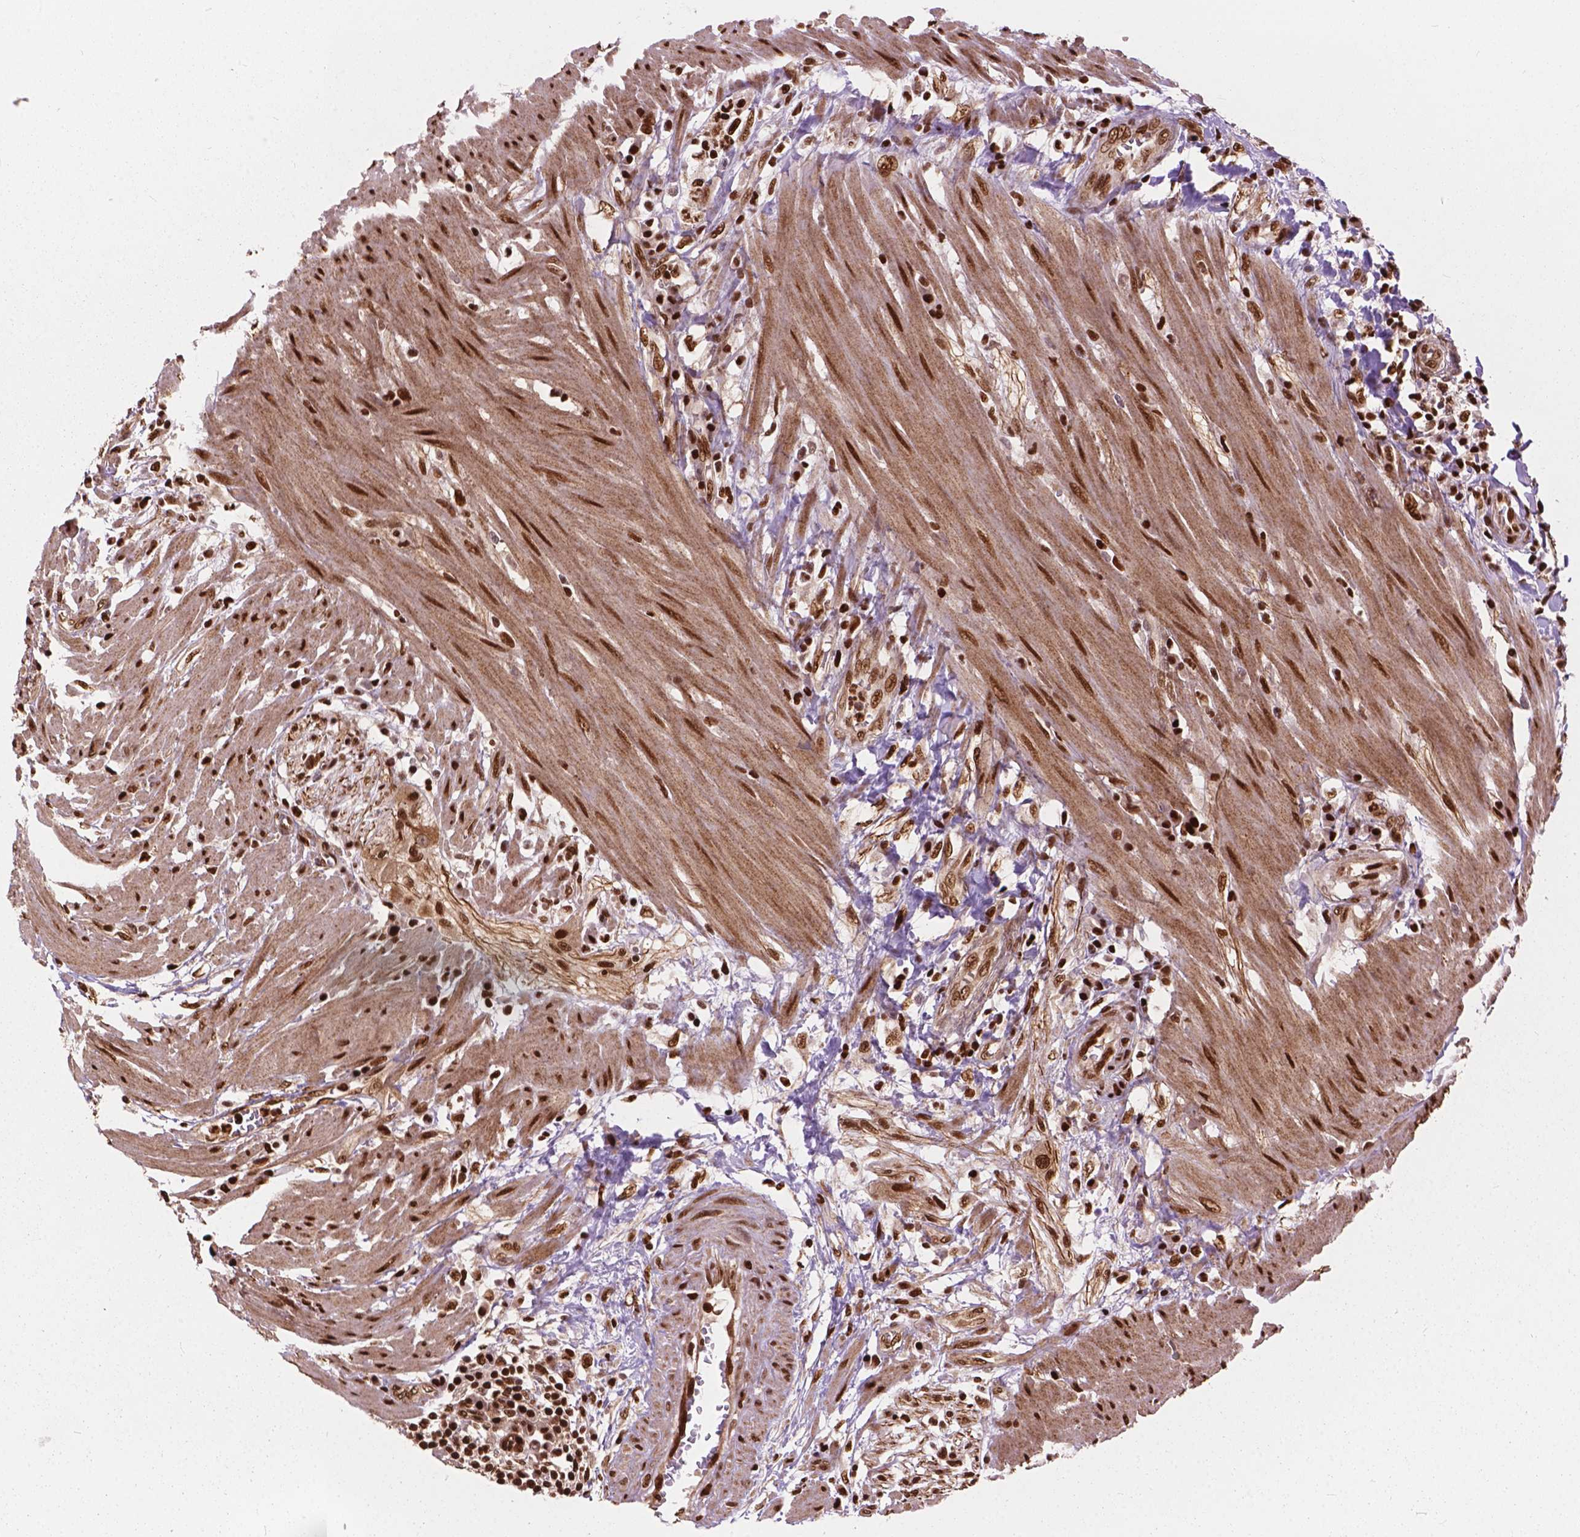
{"staining": {"intensity": "moderate", "quantity": ">75%", "location": "nuclear"}, "tissue": "colorectal cancer", "cell_type": "Tumor cells", "image_type": "cancer", "snomed": [{"axis": "morphology", "description": "Adenocarcinoma, NOS"}, {"axis": "topography", "description": "Colon"}], "caption": "Colorectal adenocarcinoma stained for a protein (brown) reveals moderate nuclear positive staining in approximately >75% of tumor cells.", "gene": "ANP32B", "patient": {"sex": "male", "age": 57}}